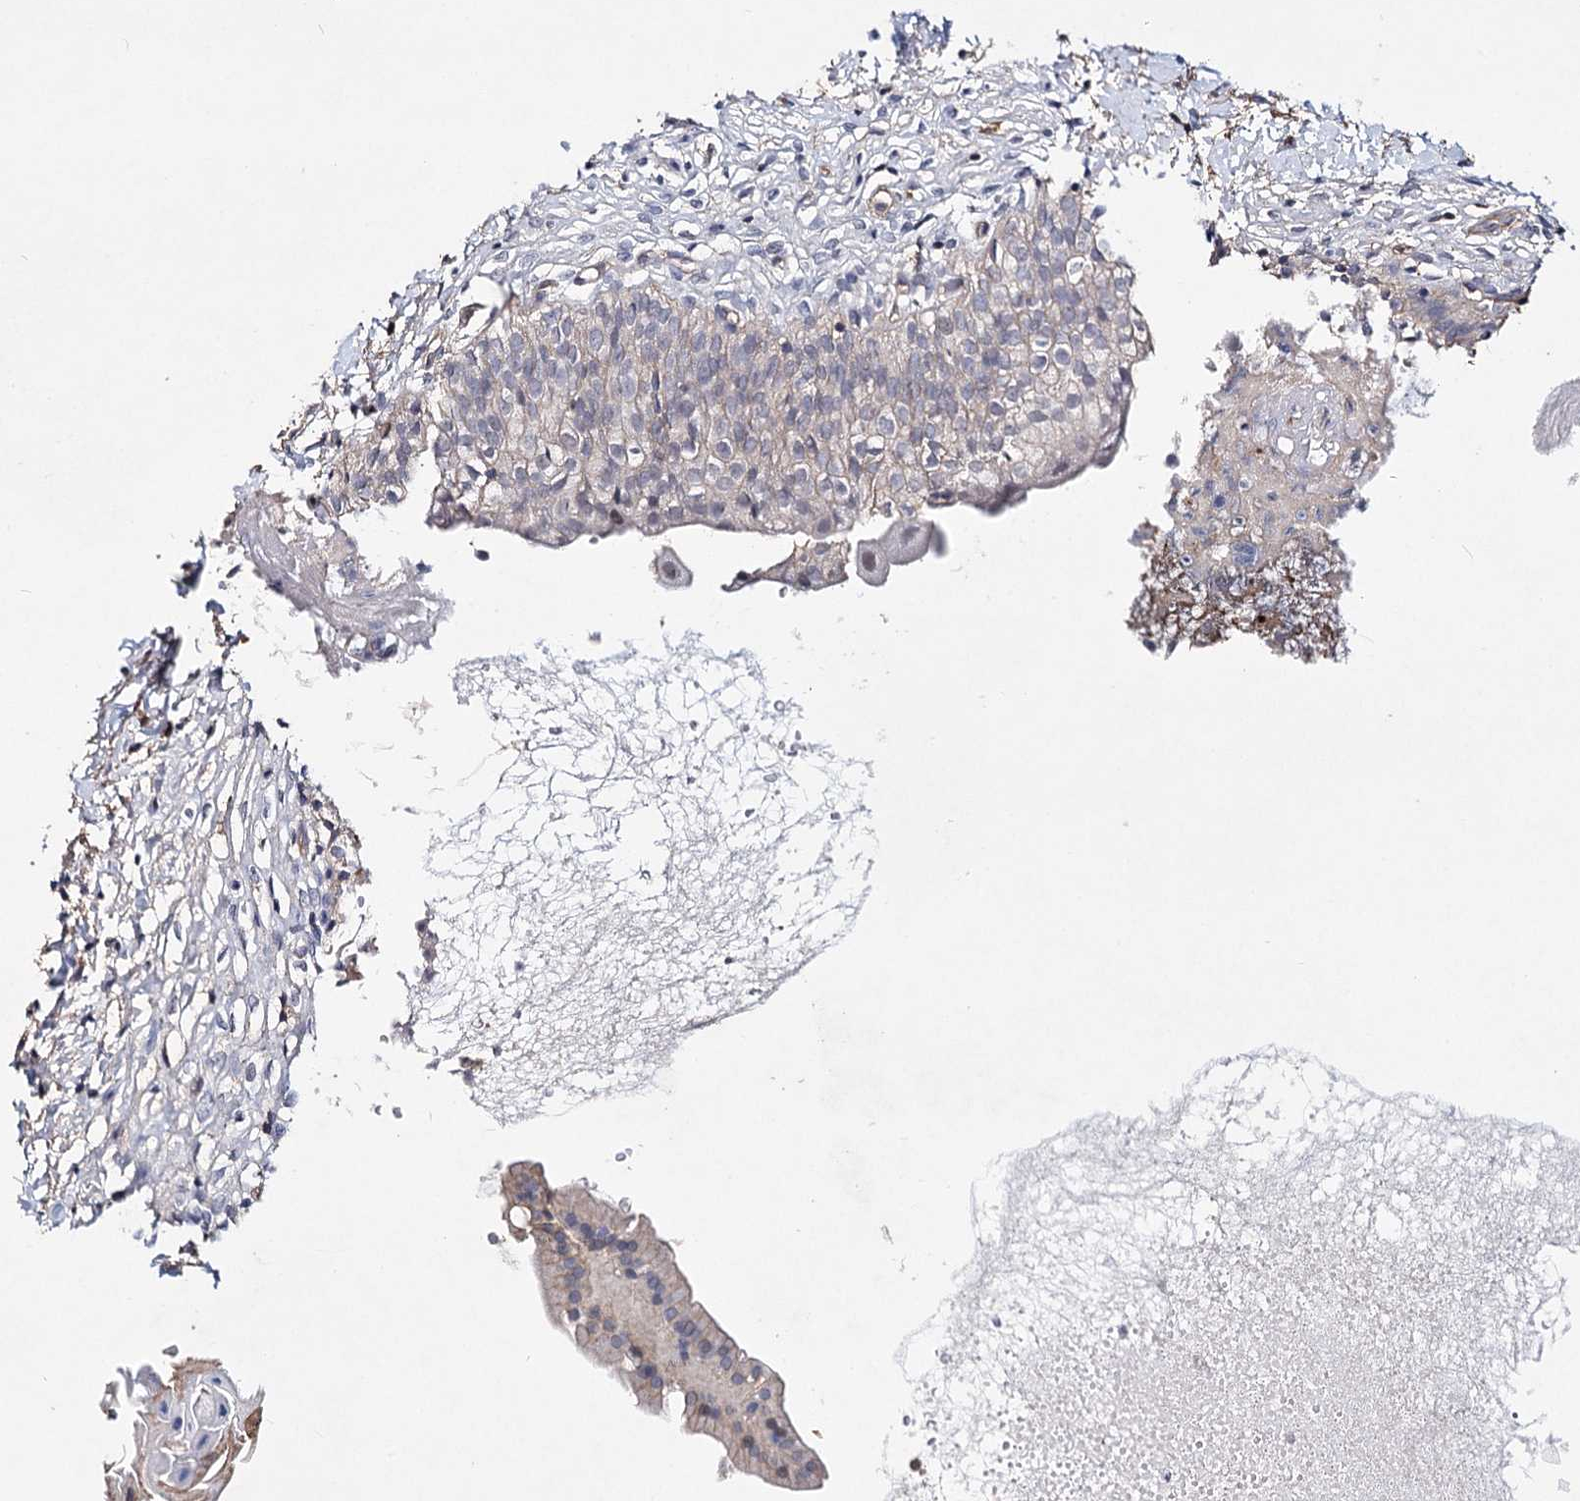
{"staining": {"intensity": "weak", "quantity": "25%-75%", "location": "cytoplasmic/membranous,nuclear"}, "tissue": "urinary bladder", "cell_type": "Urothelial cells", "image_type": "normal", "snomed": [{"axis": "morphology", "description": "Normal tissue, NOS"}, {"axis": "topography", "description": "Urinary bladder"}], "caption": "Immunohistochemical staining of benign urinary bladder reveals 25%-75% levels of weak cytoplasmic/membranous,nuclear protein expression in about 25%-75% of urothelial cells. (DAB = brown stain, brightfield microscopy at high magnification).", "gene": "TMEM218", "patient": {"sex": "male", "age": 55}}